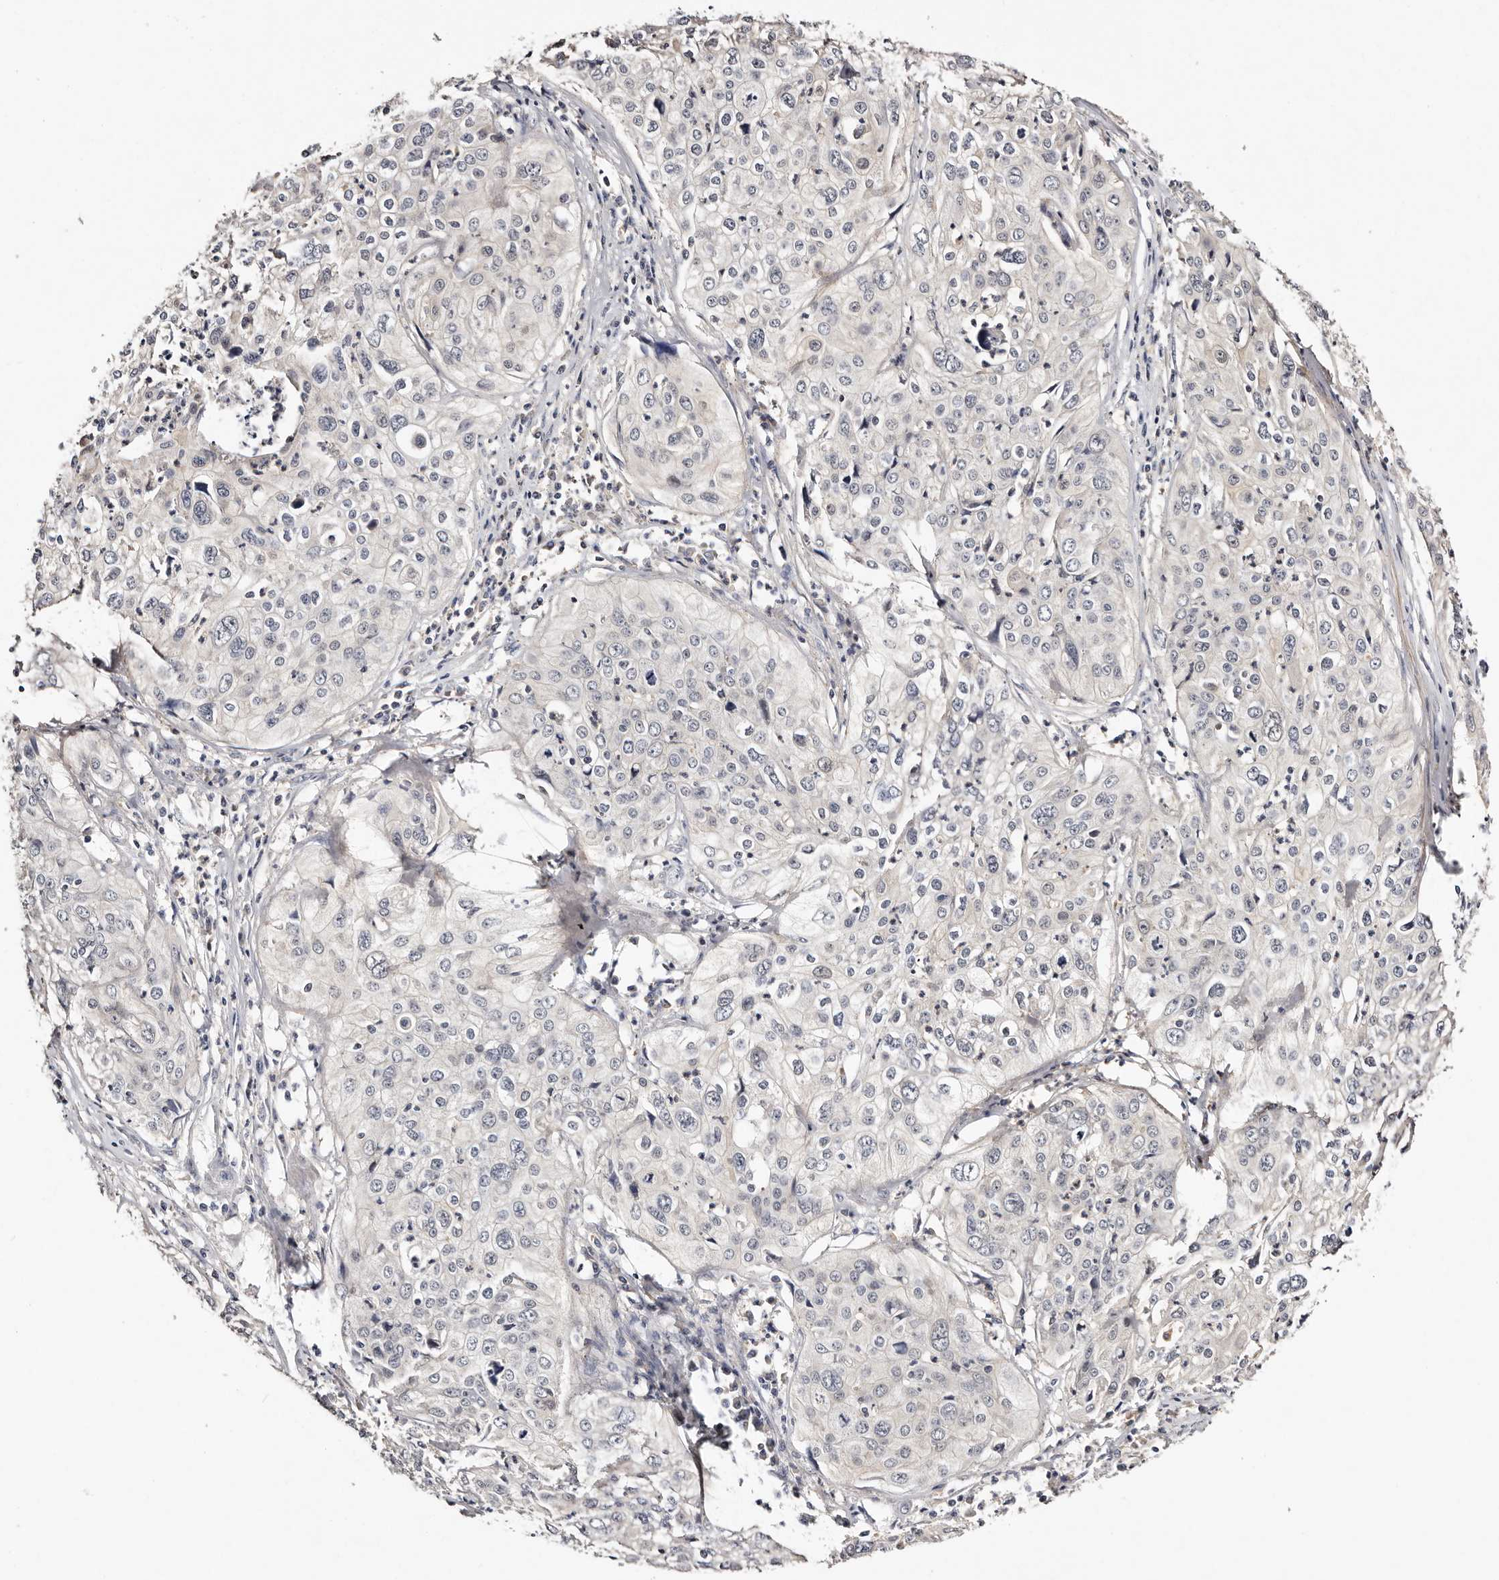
{"staining": {"intensity": "negative", "quantity": "none", "location": "none"}, "tissue": "cervical cancer", "cell_type": "Tumor cells", "image_type": "cancer", "snomed": [{"axis": "morphology", "description": "Squamous cell carcinoma, NOS"}, {"axis": "topography", "description": "Cervix"}], "caption": "An immunohistochemistry photomicrograph of cervical squamous cell carcinoma is shown. There is no staining in tumor cells of cervical squamous cell carcinoma. (Immunohistochemistry (ihc), brightfield microscopy, high magnification).", "gene": "MRPS33", "patient": {"sex": "female", "age": 31}}